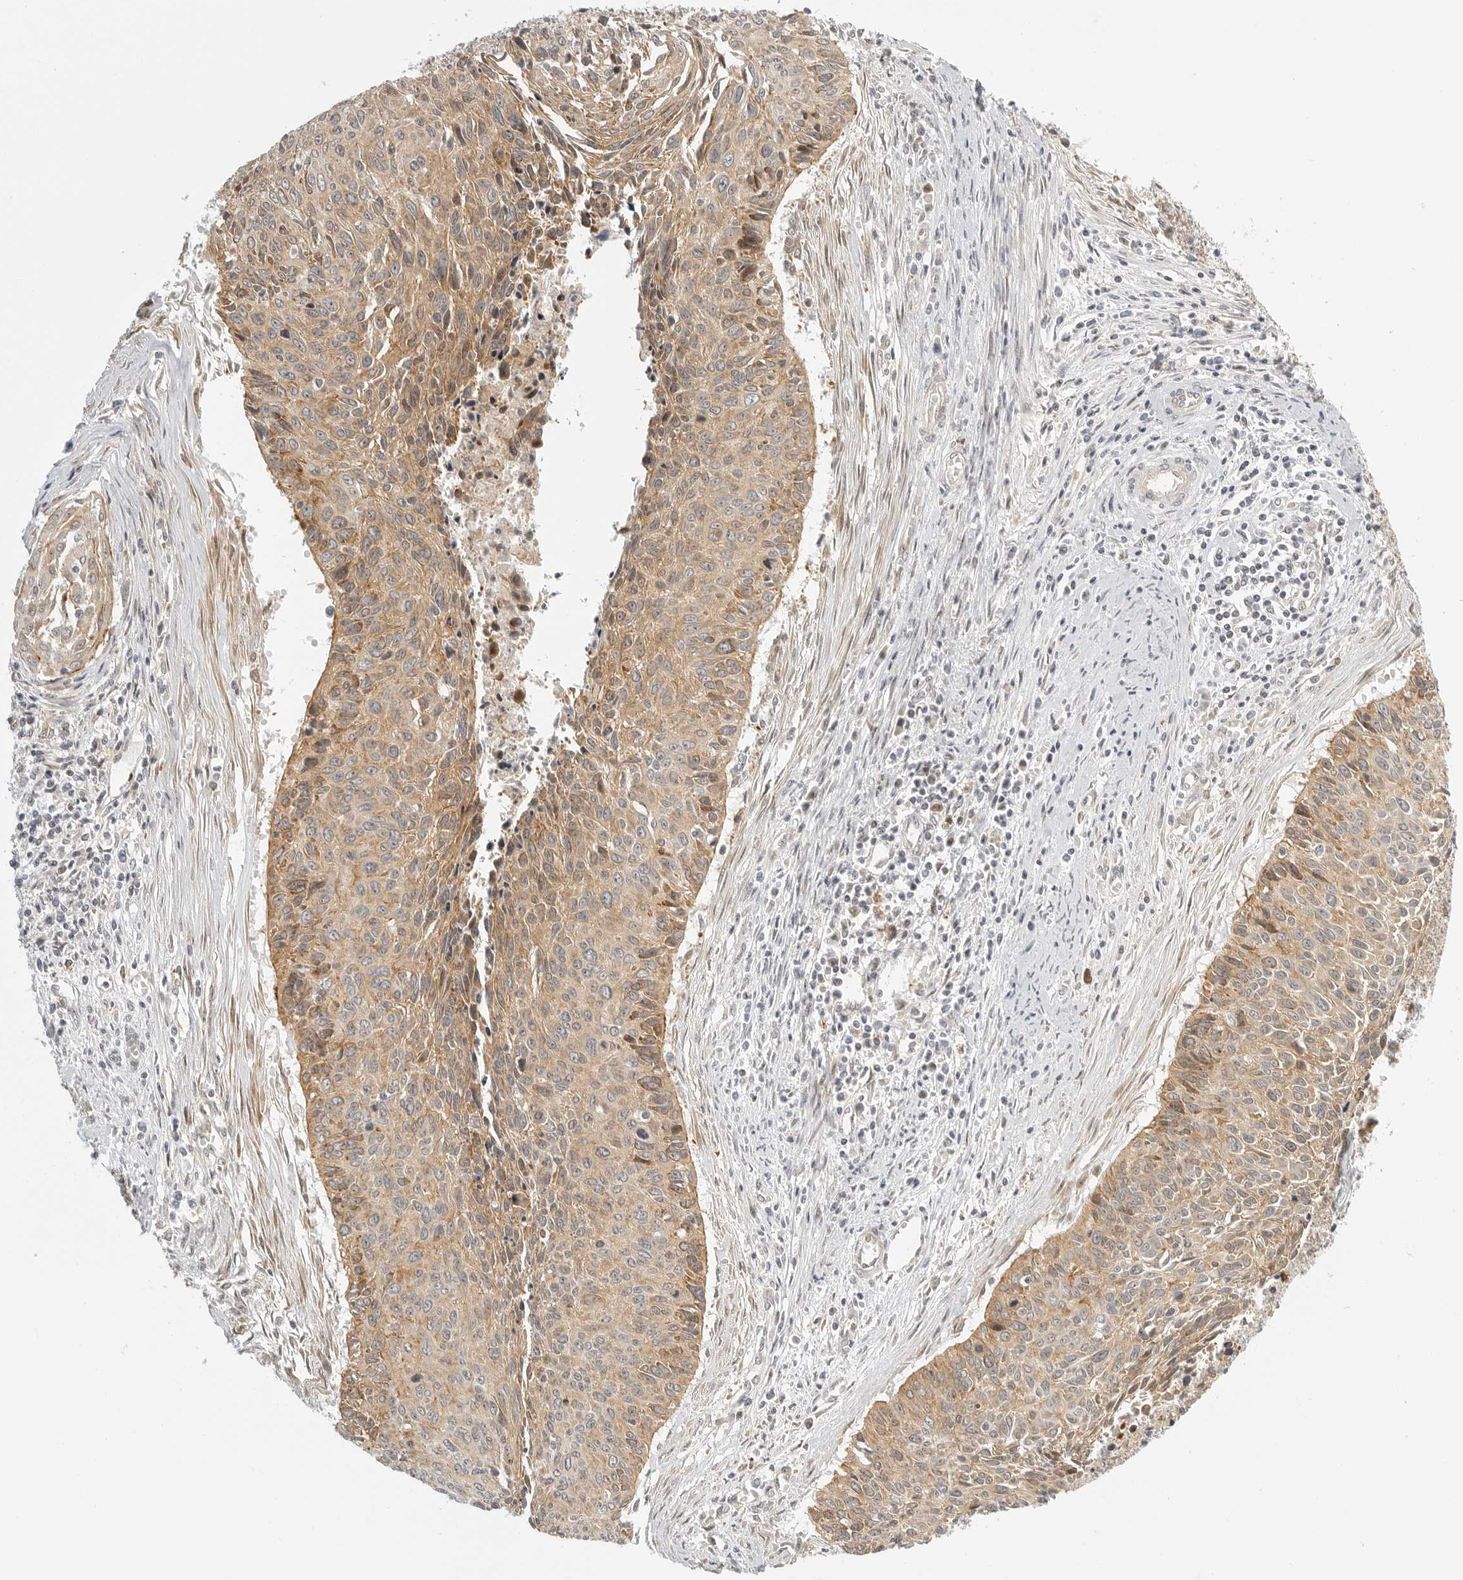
{"staining": {"intensity": "moderate", "quantity": ">75%", "location": "cytoplasmic/membranous"}, "tissue": "cervical cancer", "cell_type": "Tumor cells", "image_type": "cancer", "snomed": [{"axis": "morphology", "description": "Squamous cell carcinoma, NOS"}, {"axis": "topography", "description": "Cervix"}], "caption": "A micrograph showing moderate cytoplasmic/membranous expression in approximately >75% of tumor cells in cervical cancer (squamous cell carcinoma), as visualized by brown immunohistochemical staining.", "gene": "DSCC1", "patient": {"sex": "female", "age": 55}}